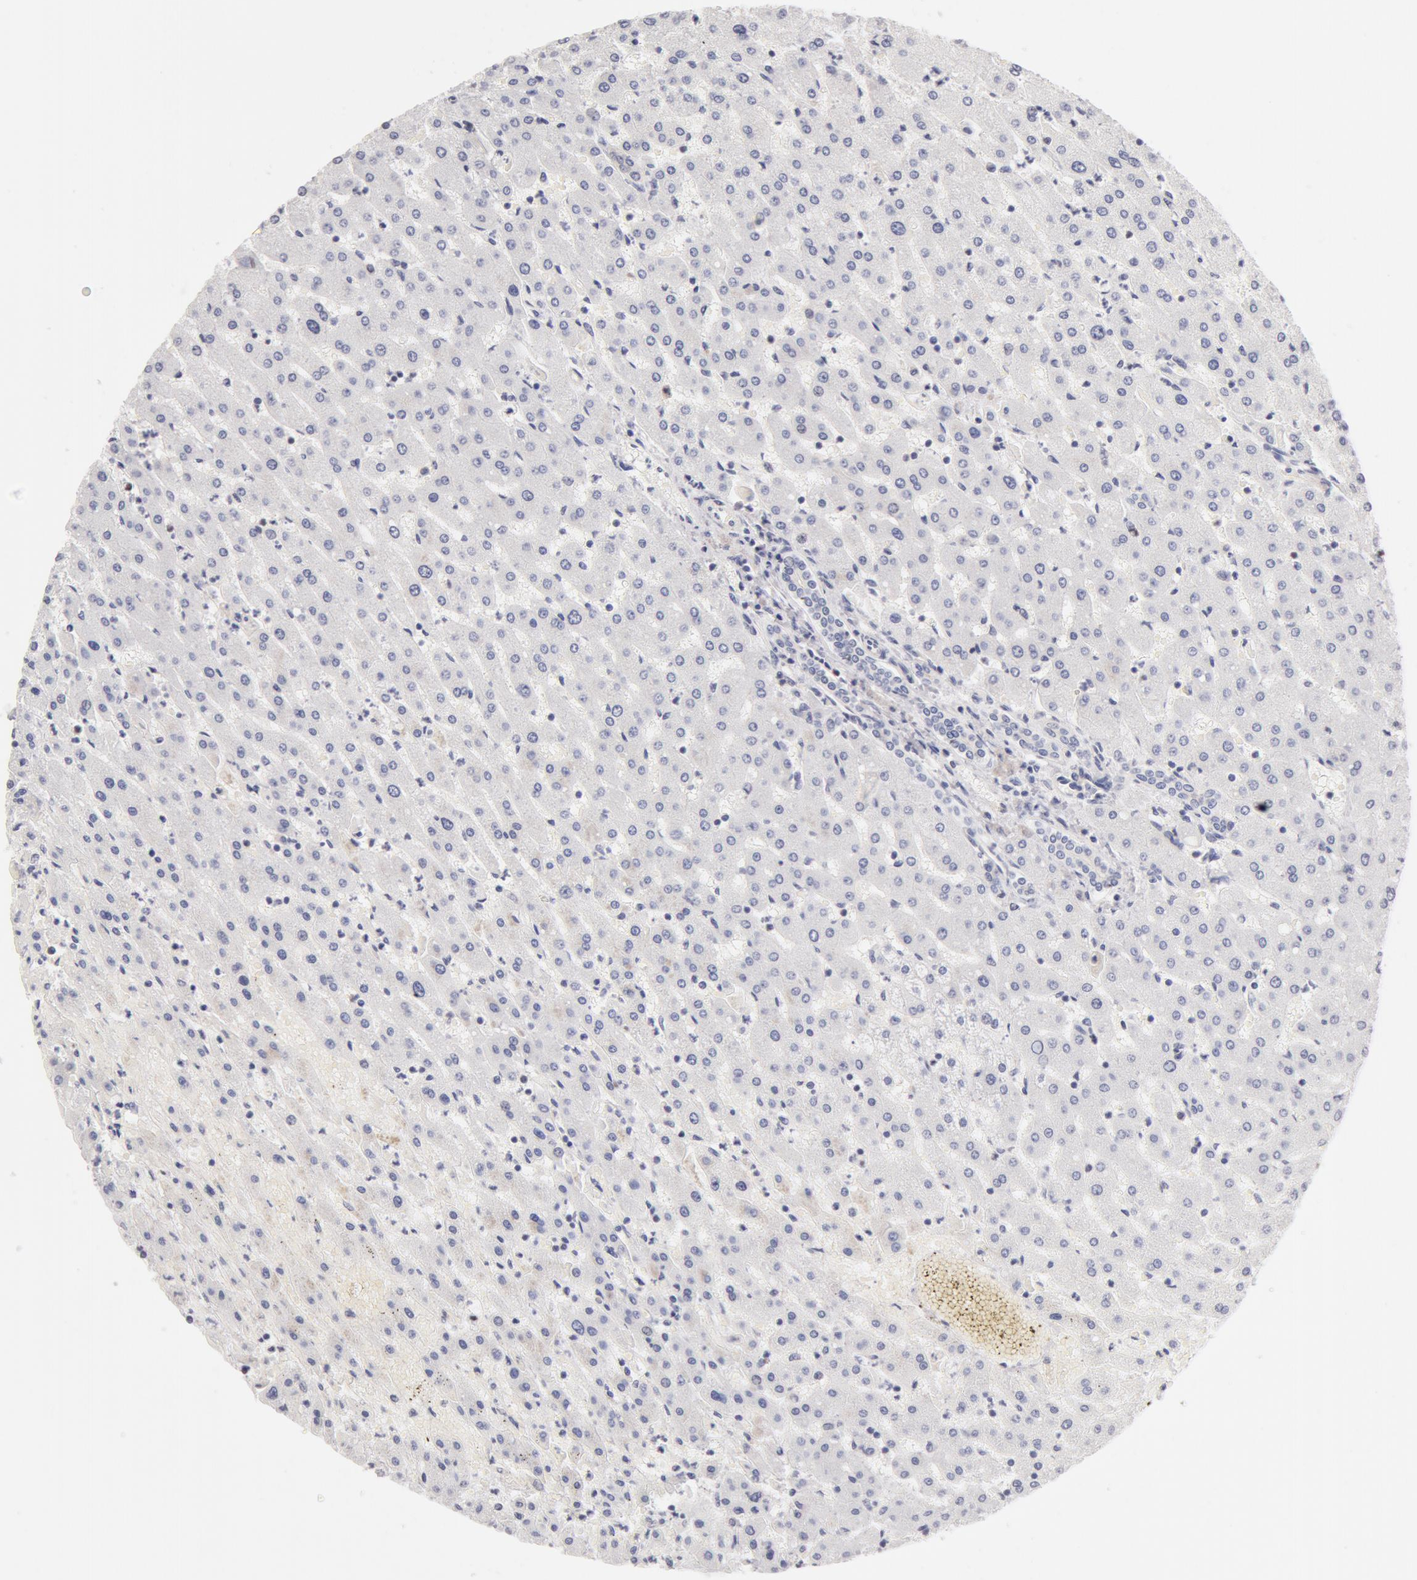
{"staining": {"intensity": "negative", "quantity": "none", "location": "none"}, "tissue": "liver", "cell_type": "Cholangiocytes", "image_type": "normal", "snomed": [{"axis": "morphology", "description": "Normal tissue, NOS"}, {"axis": "topography", "description": "Liver"}], "caption": "Image shows no significant protein positivity in cholangiocytes of benign liver. (Immunohistochemistry (ihc), brightfield microscopy, high magnification).", "gene": "DDX3X", "patient": {"sex": "female", "age": 30}}